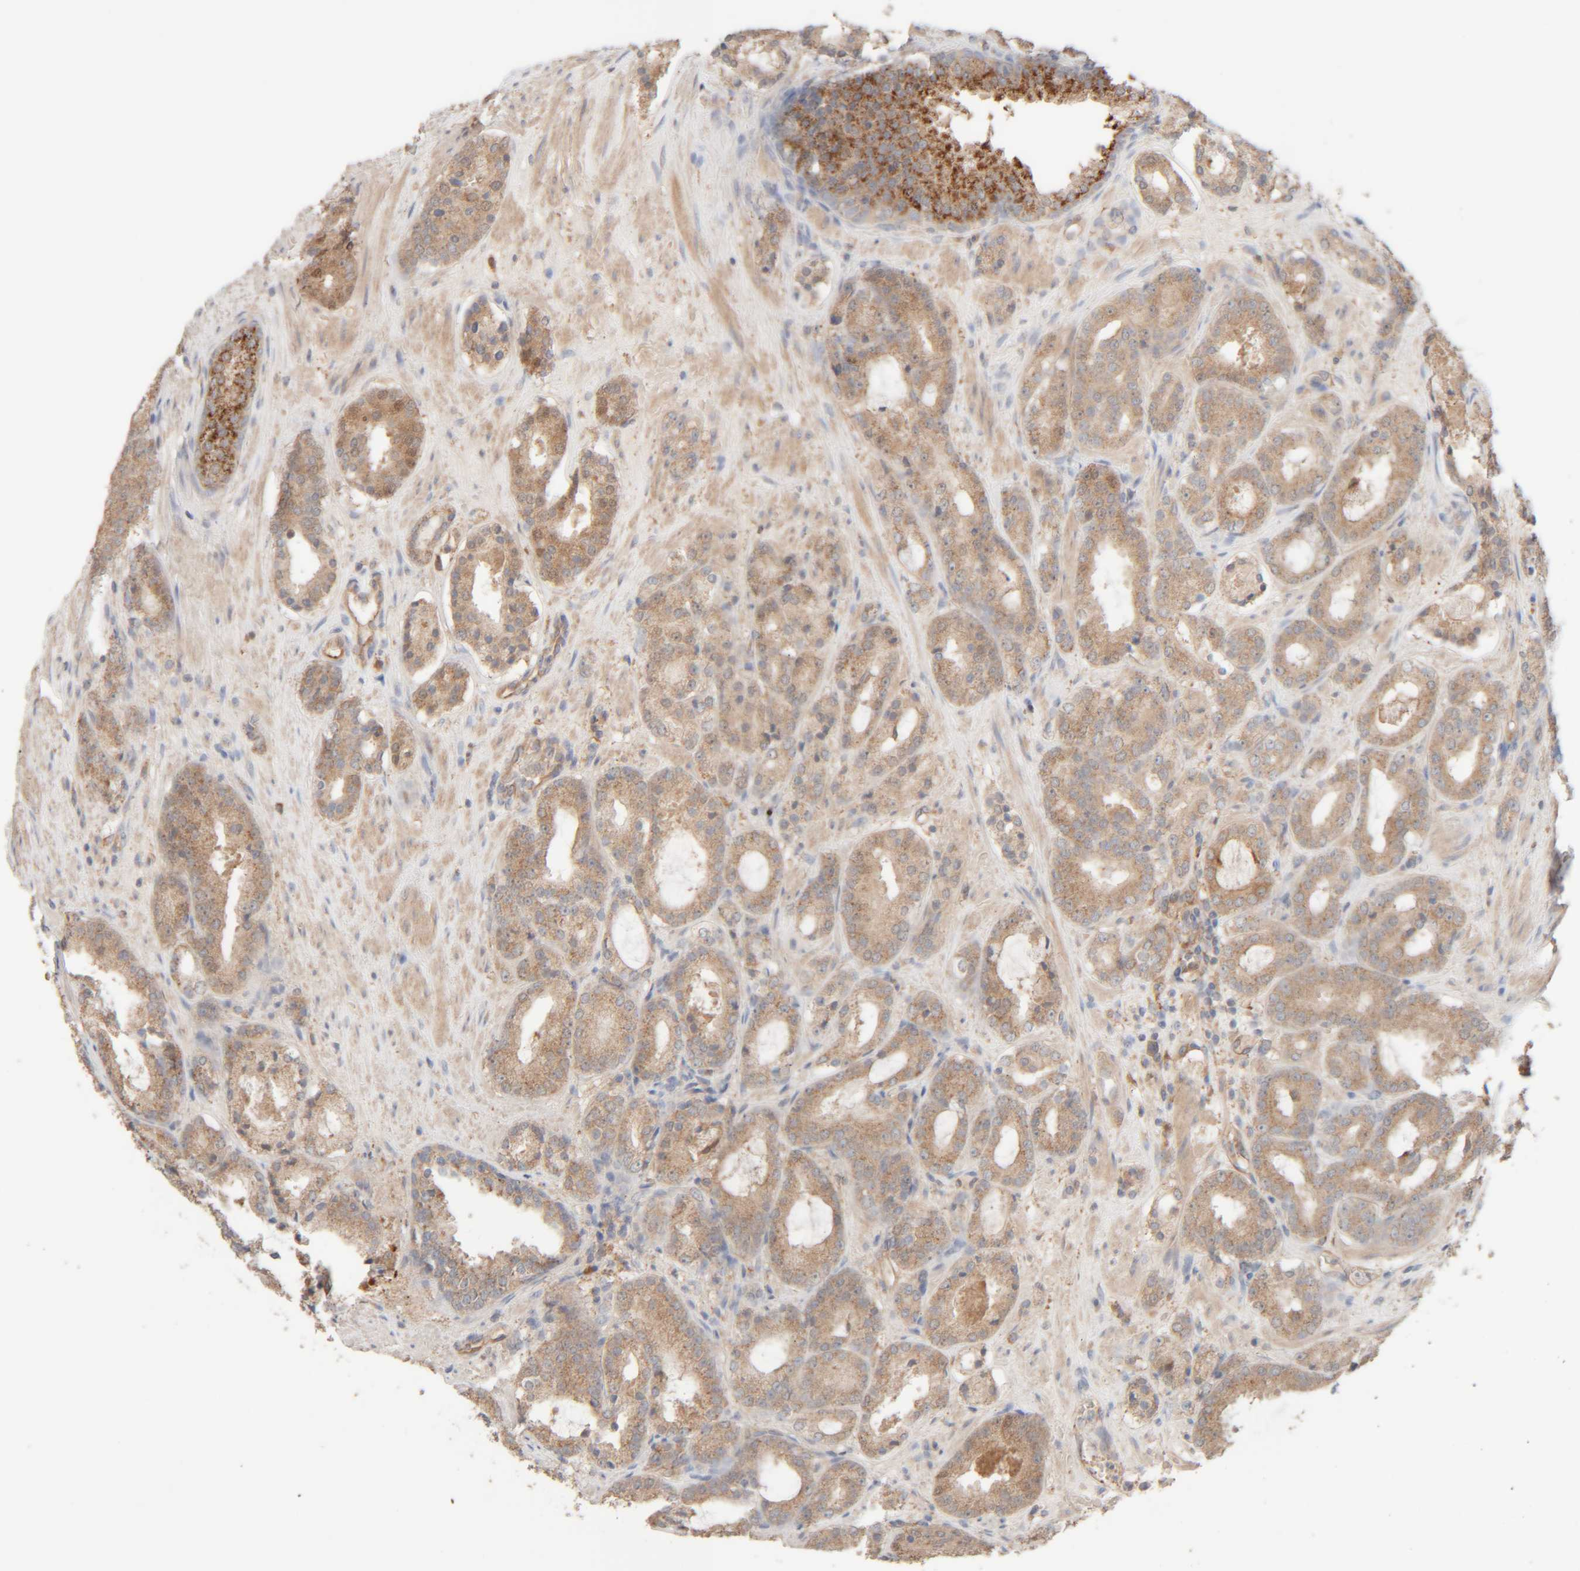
{"staining": {"intensity": "weak", "quantity": ">75%", "location": "cytoplasmic/membranous"}, "tissue": "prostate cancer", "cell_type": "Tumor cells", "image_type": "cancer", "snomed": [{"axis": "morphology", "description": "Adenocarcinoma, Low grade"}, {"axis": "topography", "description": "Prostate"}], "caption": "Protein expression analysis of prostate cancer reveals weak cytoplasmic/membranous staining in about >75% of tumor cells. Nuclei are stained in blue.", "gene": "TMEM192", "patient": {"sex": "male", "age": 69}}